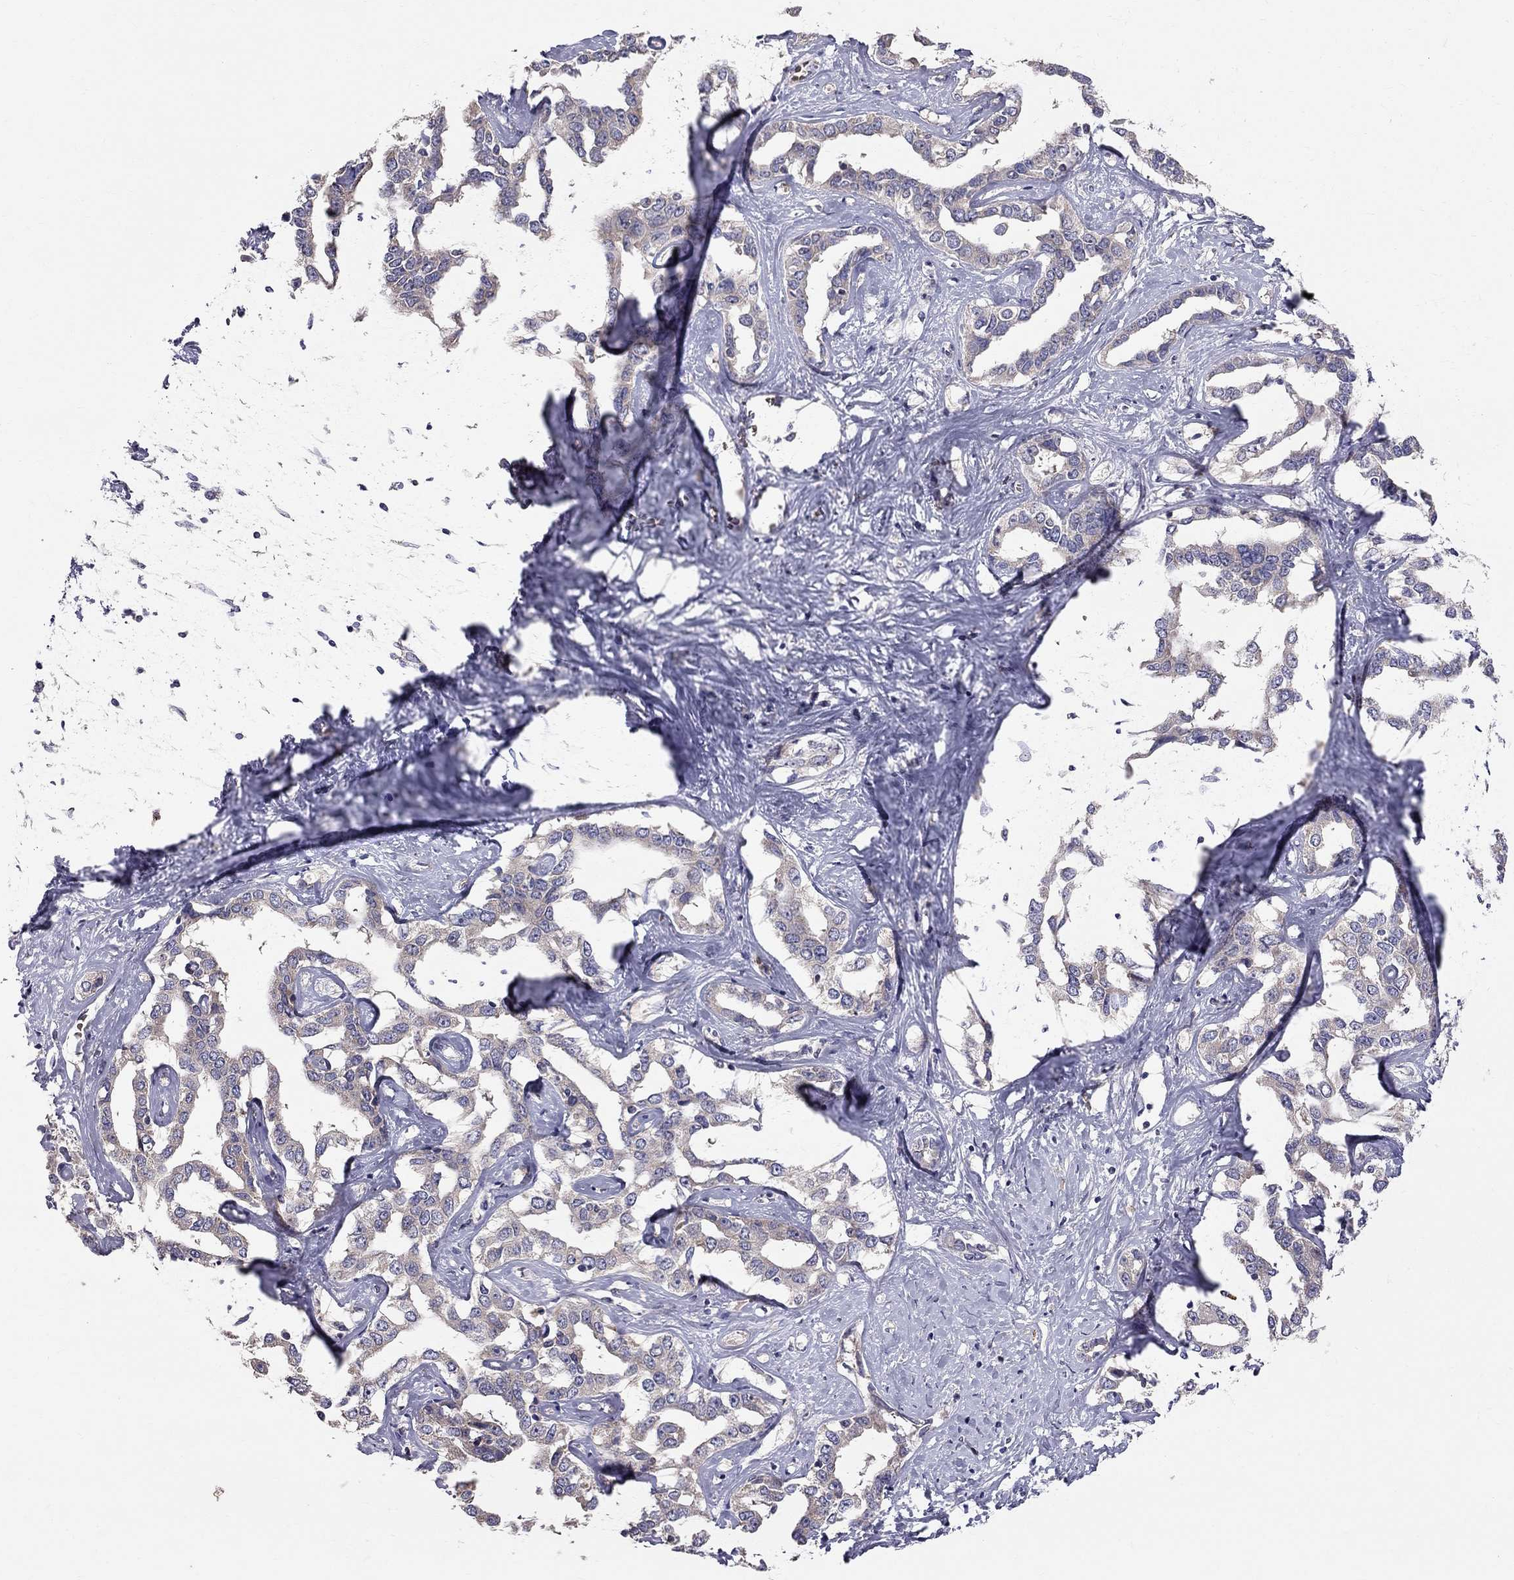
{"staining": {"intensity": "weak", "quantity": "<25%", "location": "cytoplasmic/membranous"}, "tissue": "liver cancer", "cell_type": "Tumor cells", "image_type": "cancer", "snomed": [{"axis": "morphology", "description": "Cholangiocarcinoma"}, {"axis": "topography", "description": "Liver"}], "caption": "The photomicrograph shows no staining of tumor cells in liver cancer. The staining is performed using DAB (3,3'-diaminobenzidine) brown chromogen with nuclei counter-stained in using hematoxylin.", "gene": "PIK3CG", "patient": {"sex": "male", "age": 59}}